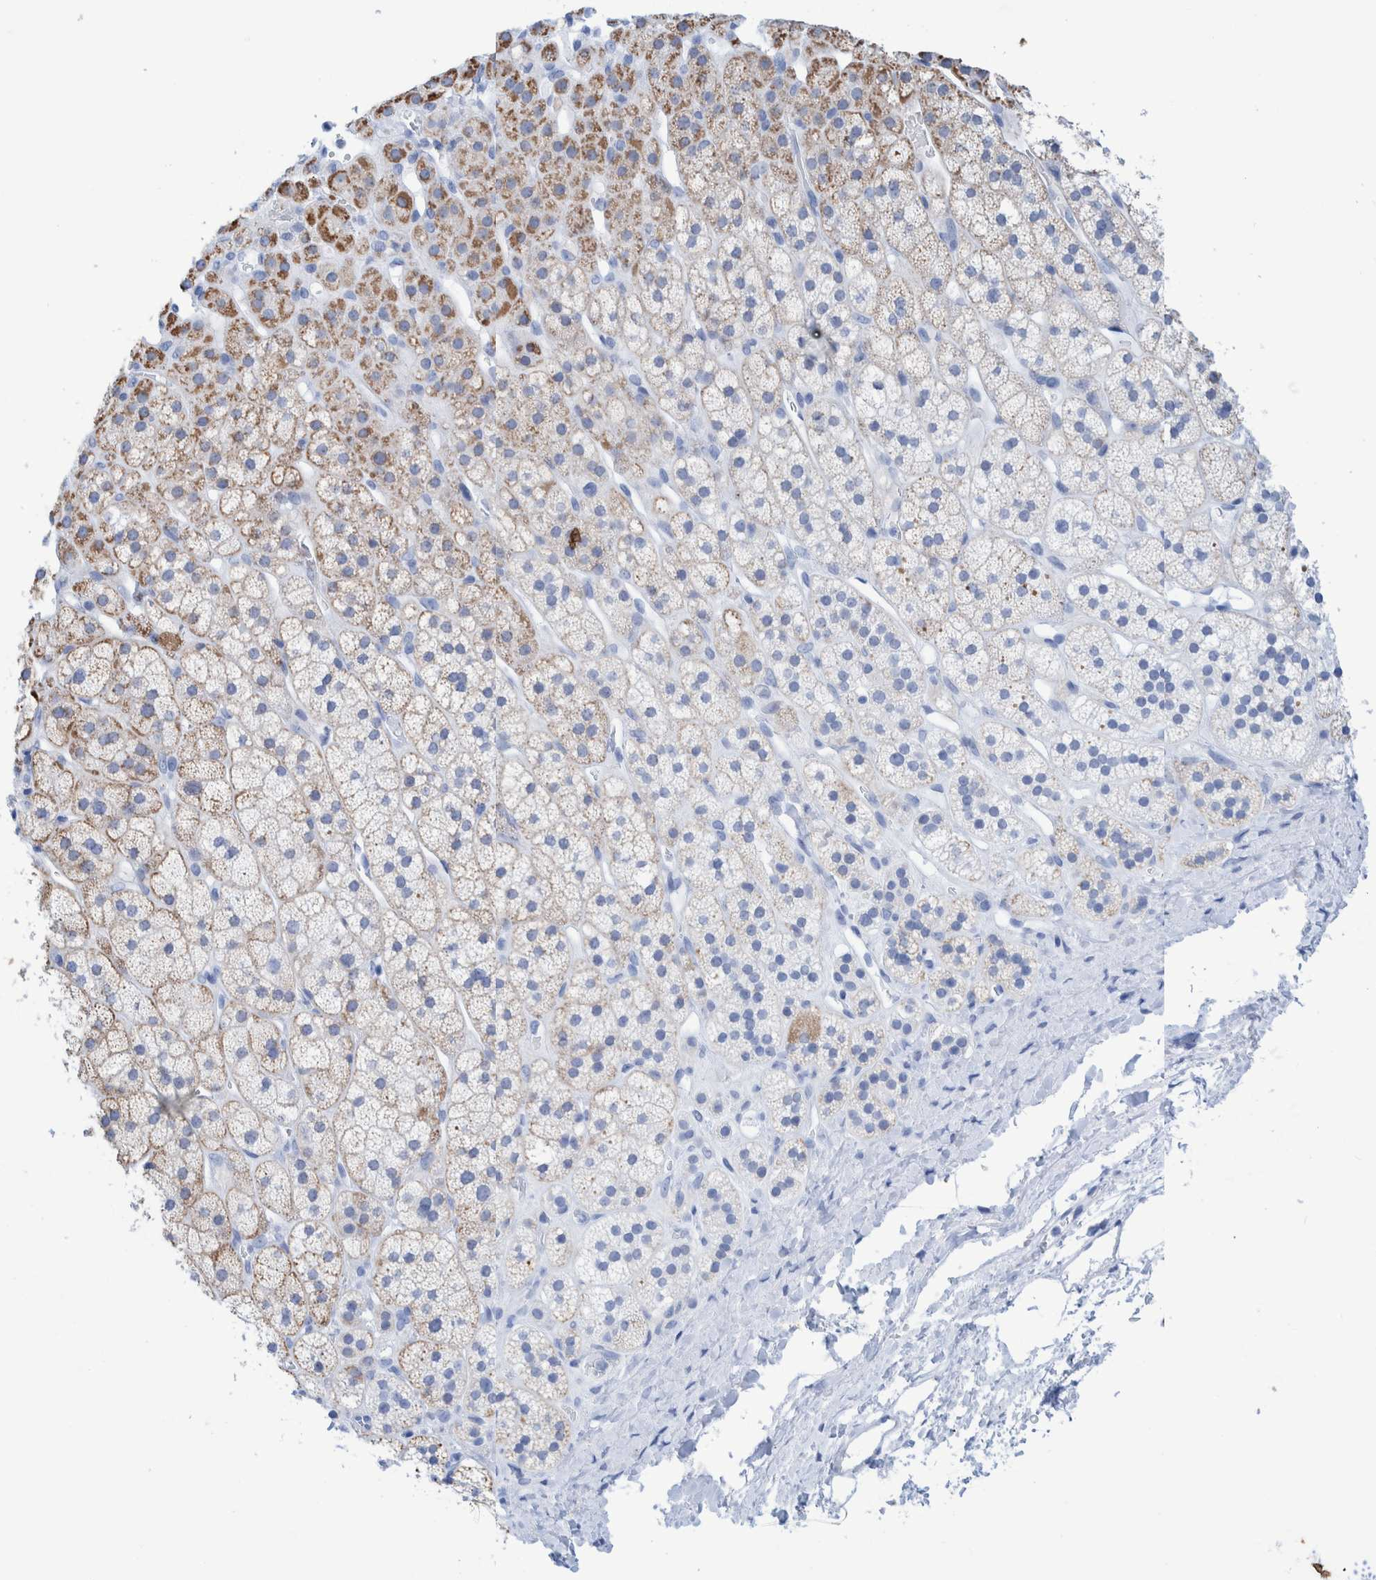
{"staining": {"intensity": "moderate", "quantity": "<25%", "location": "cytoplasmic/membranous"}, "tissue": "adrenal gland", "cell_type": "Glandular cells", "image_type": "normal", "snomed": [{"axis": "morphology", "description": "Normal tissue, NOS"}, {"axis": "topography", "description": "Adrenal gland"}], "caption": "DAB (3,3'-diaminobenzidine) immunohistochemical staining of benign adrenal gland demonstrates moderate cytoplasmic/membranous protein positivity in approximately <25% of glandular cells.", "gene": "KRT14", "patient": {"sex": "male", "age": 56}}